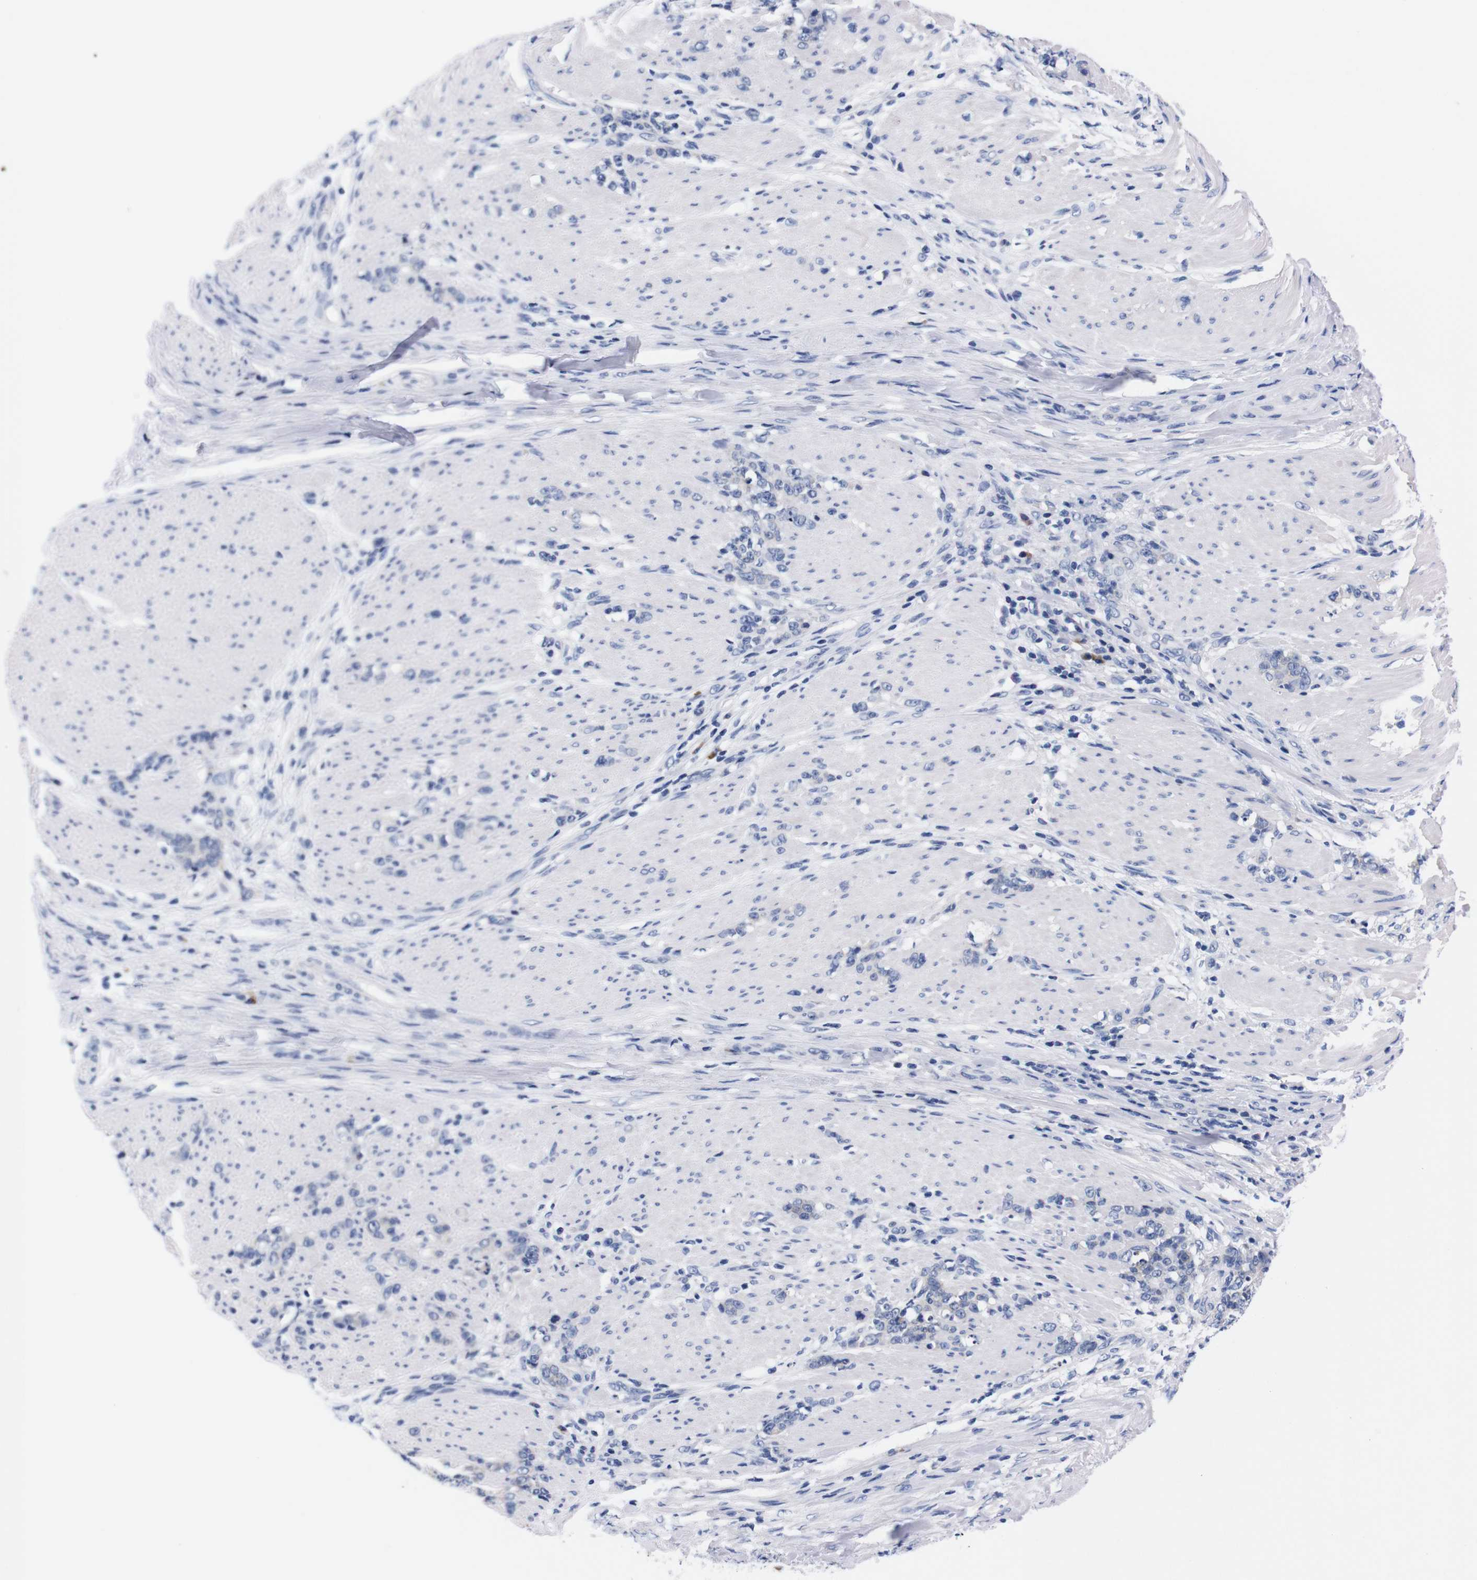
{"staining": {"intensity": "negative", "quantity": "none", "location": "none"}, "tissue": "stomach cancer", "cell_type": "Tumor cells", "image_type": "cancer", "snomed": [{"axis": "morphology", "description": "Adenocarcinoma, NOS"}, {"axis": "topography", "description": "Stomach, lower"}], "caption": "Tumor cells are negative for protein expression in human adenocarcinoma (stomach). The staining was performed using DAB (3,3'-diaminobenzidine) to visualize the protein expression in brown, while the nuclei were stained in blue with hematoxylin (Magnification: 20x).", "gene": "FAM210A", "patient": {"sex": "male", "age": 88}}